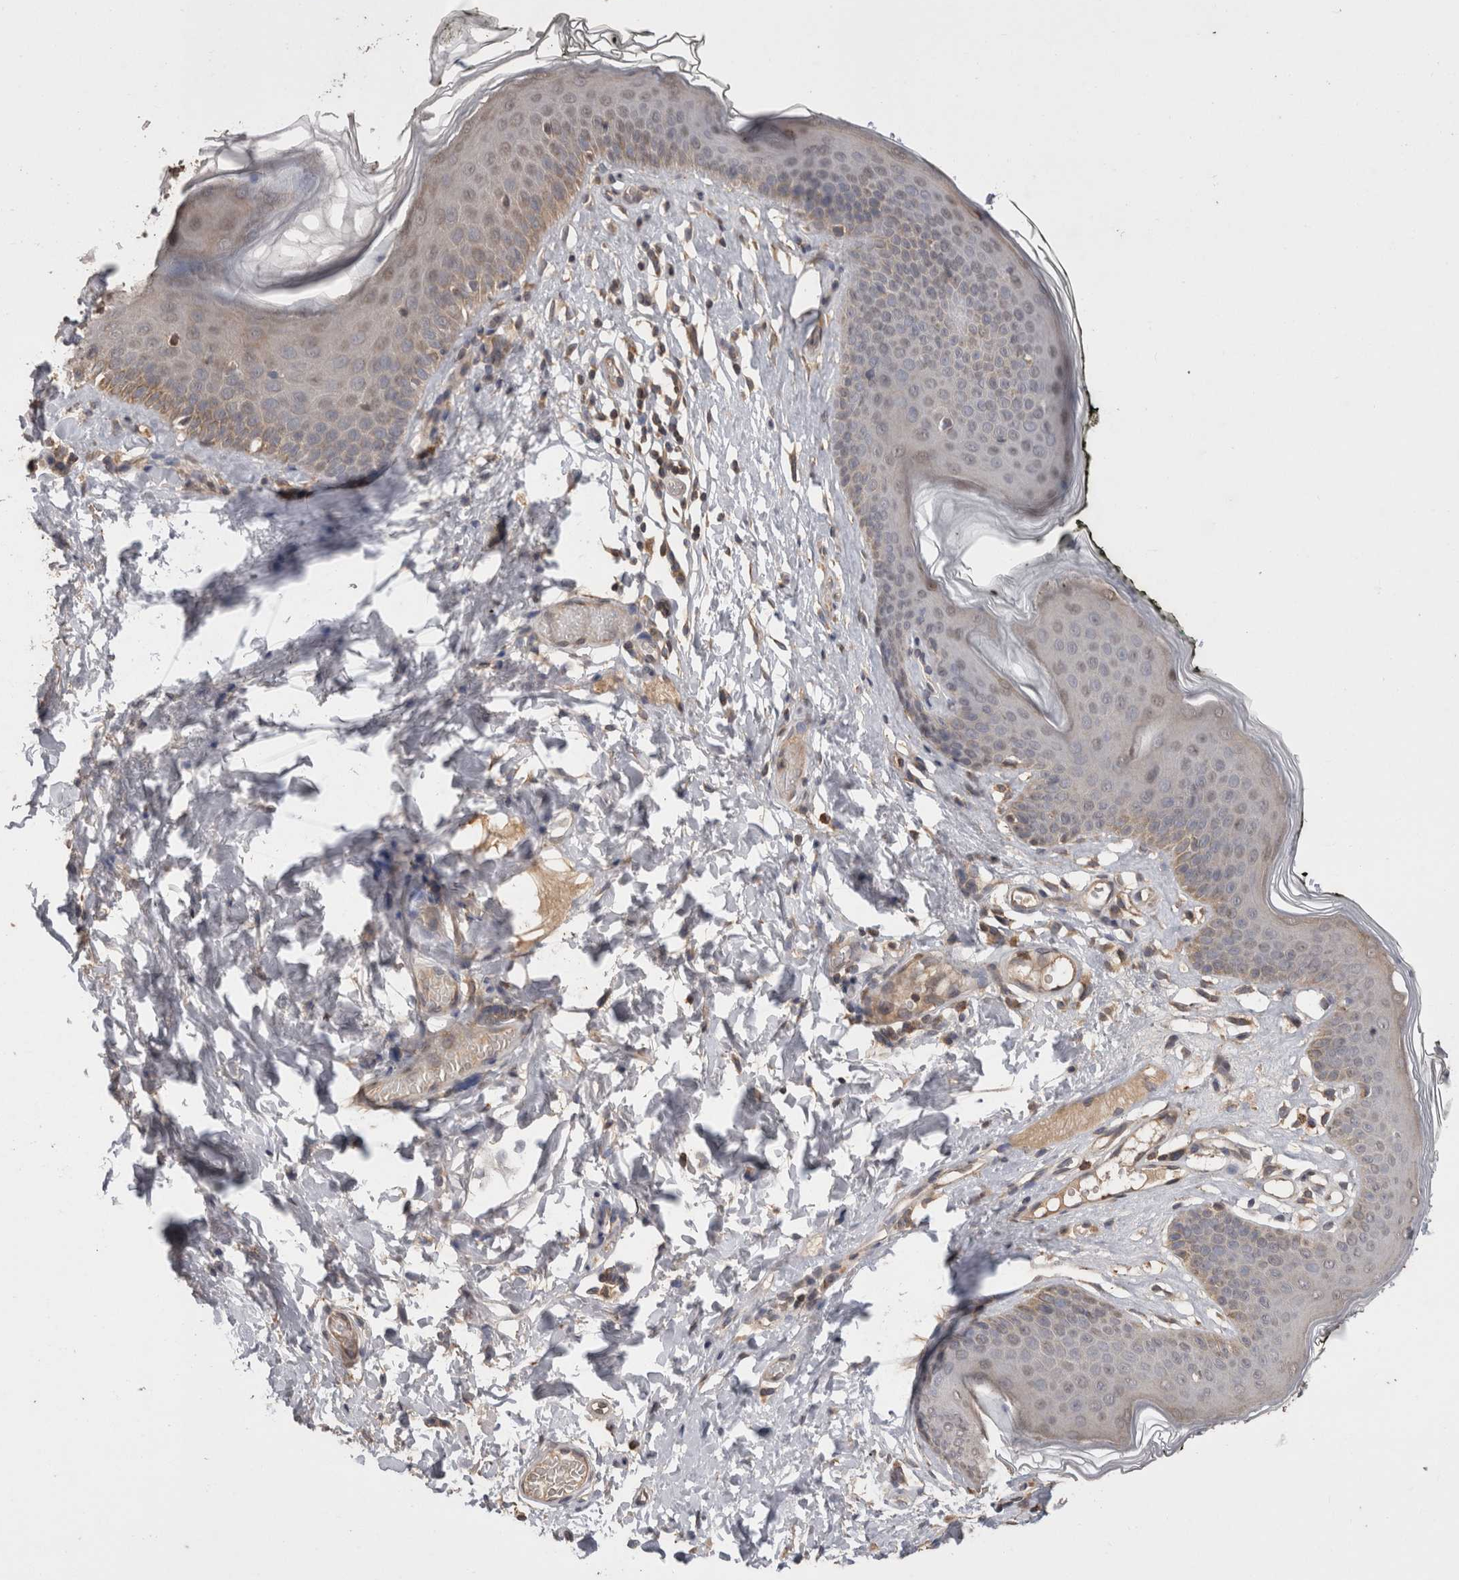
{"staining": {"intensity": "weak", "quantity": "25%-75%", "location": "cytoplasmic/membranous"}, "tissue": "skin", "cell_type": "Epidermal cells", "image_type": "normal", "snomed": [{"axis": "morphology", "description": "Normal tissue, NOS"}, {"axis": "morphology", "description": "Inflammation, NOS"}, {"axis": "topography", "description": "Vulva"}], "caption": "IHC of normal skin exhibits low levels of weak cytoplasmic/membranous staining in approximately 25%-75% of epidermal cells.", "gene": "PREP", "patient": {"sex": "female", "age": 84}}